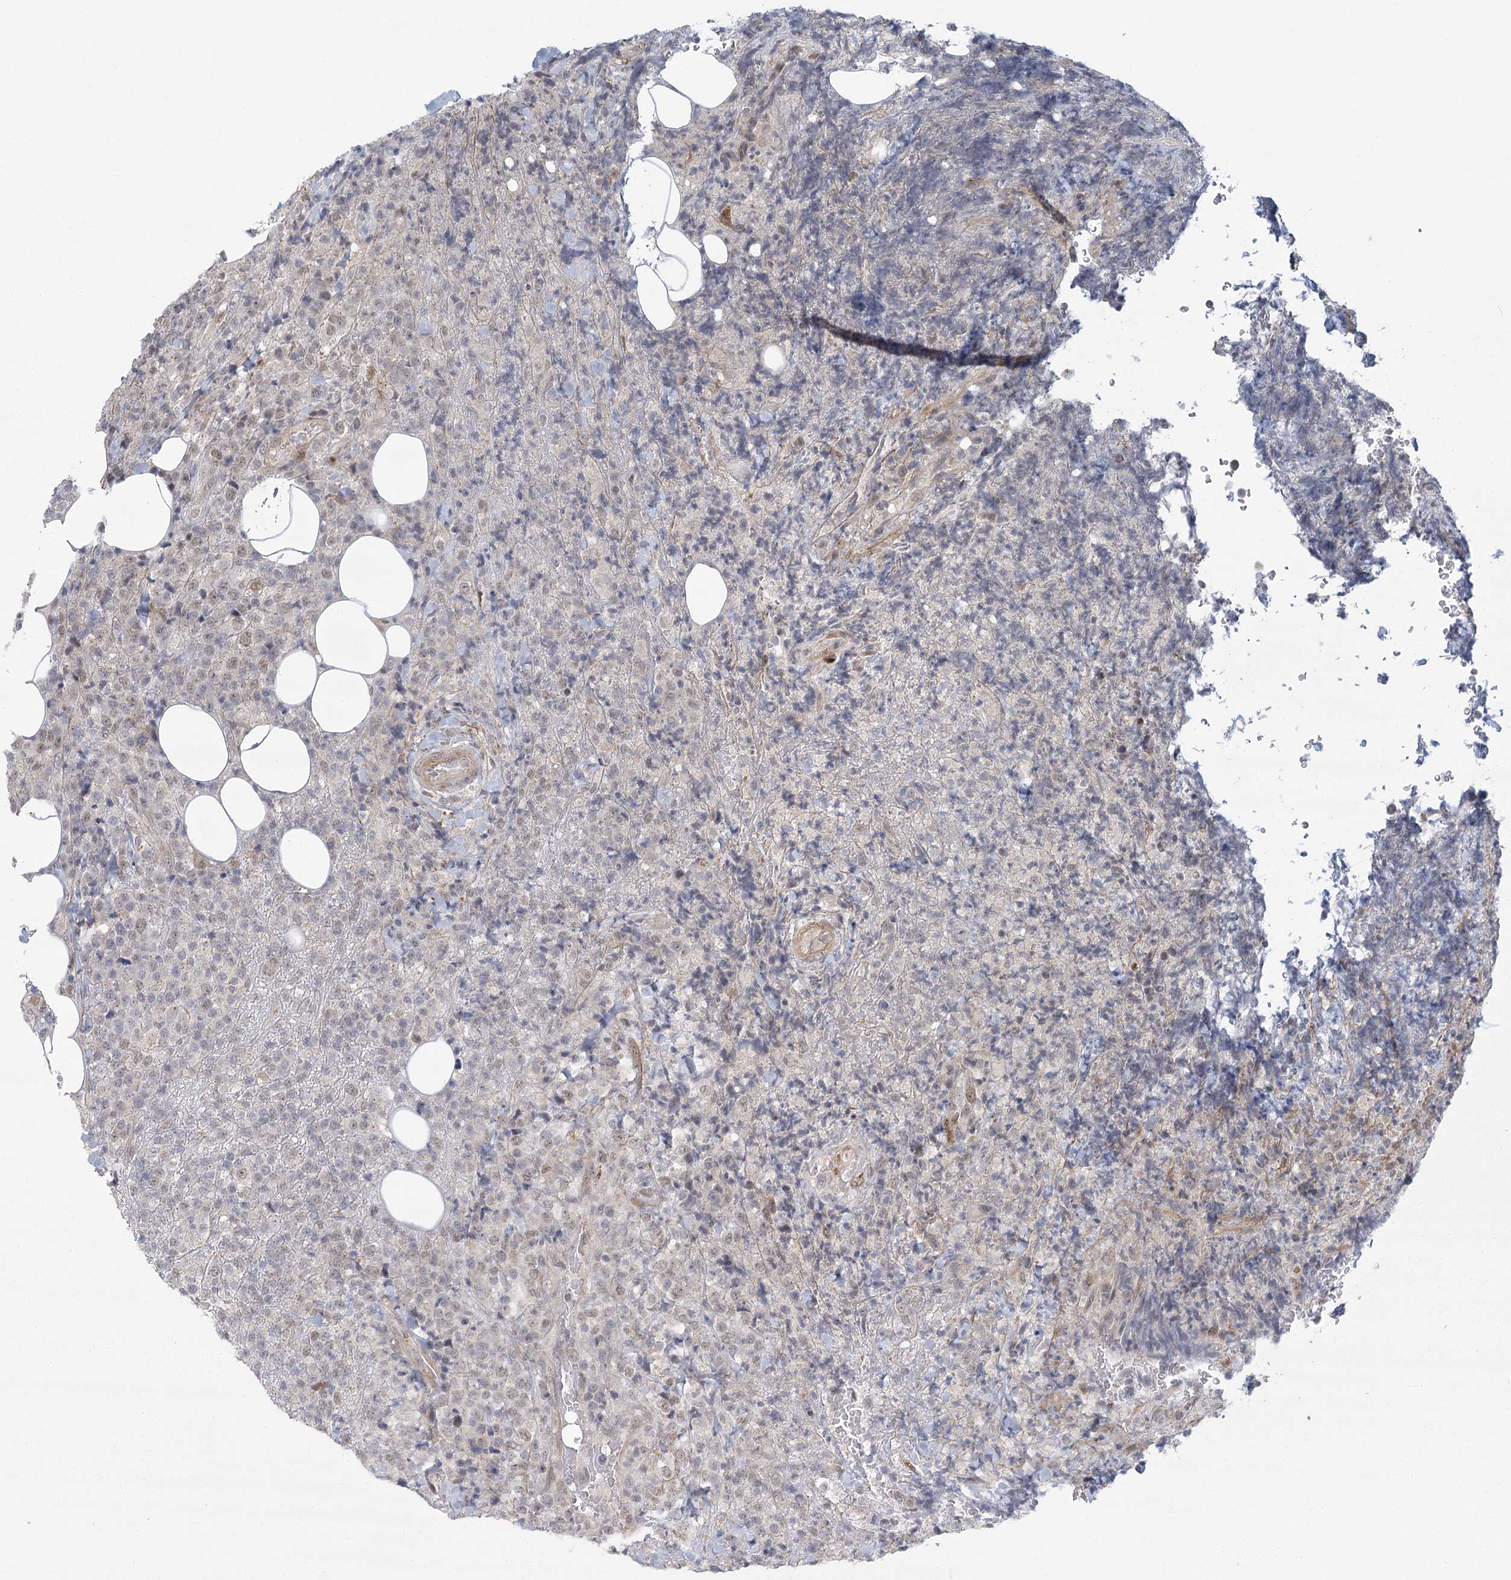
{"staining": {"intensity": "negative", "quantity": "none", "location": "none"}, "tissue": "lymphoma", "cell_type": "Tumor cells", "image_type": "cancer", "snomed": [{"axis": "morphology", "description": "Malignant lymphoma, non-Hodgkin's type, High grade"}, {"axis": "topography", "description": "Lymph node"}], "caption": "There is no significant positivity in tumor cells of lymphoma. The staining is performed using DAB (3,3'-diaminobenzidine) brown chromogen with nuclei counter-stained in using hematoxylin.", "gene": "MED28", "patient": {"sex": "male", "age": 13}}